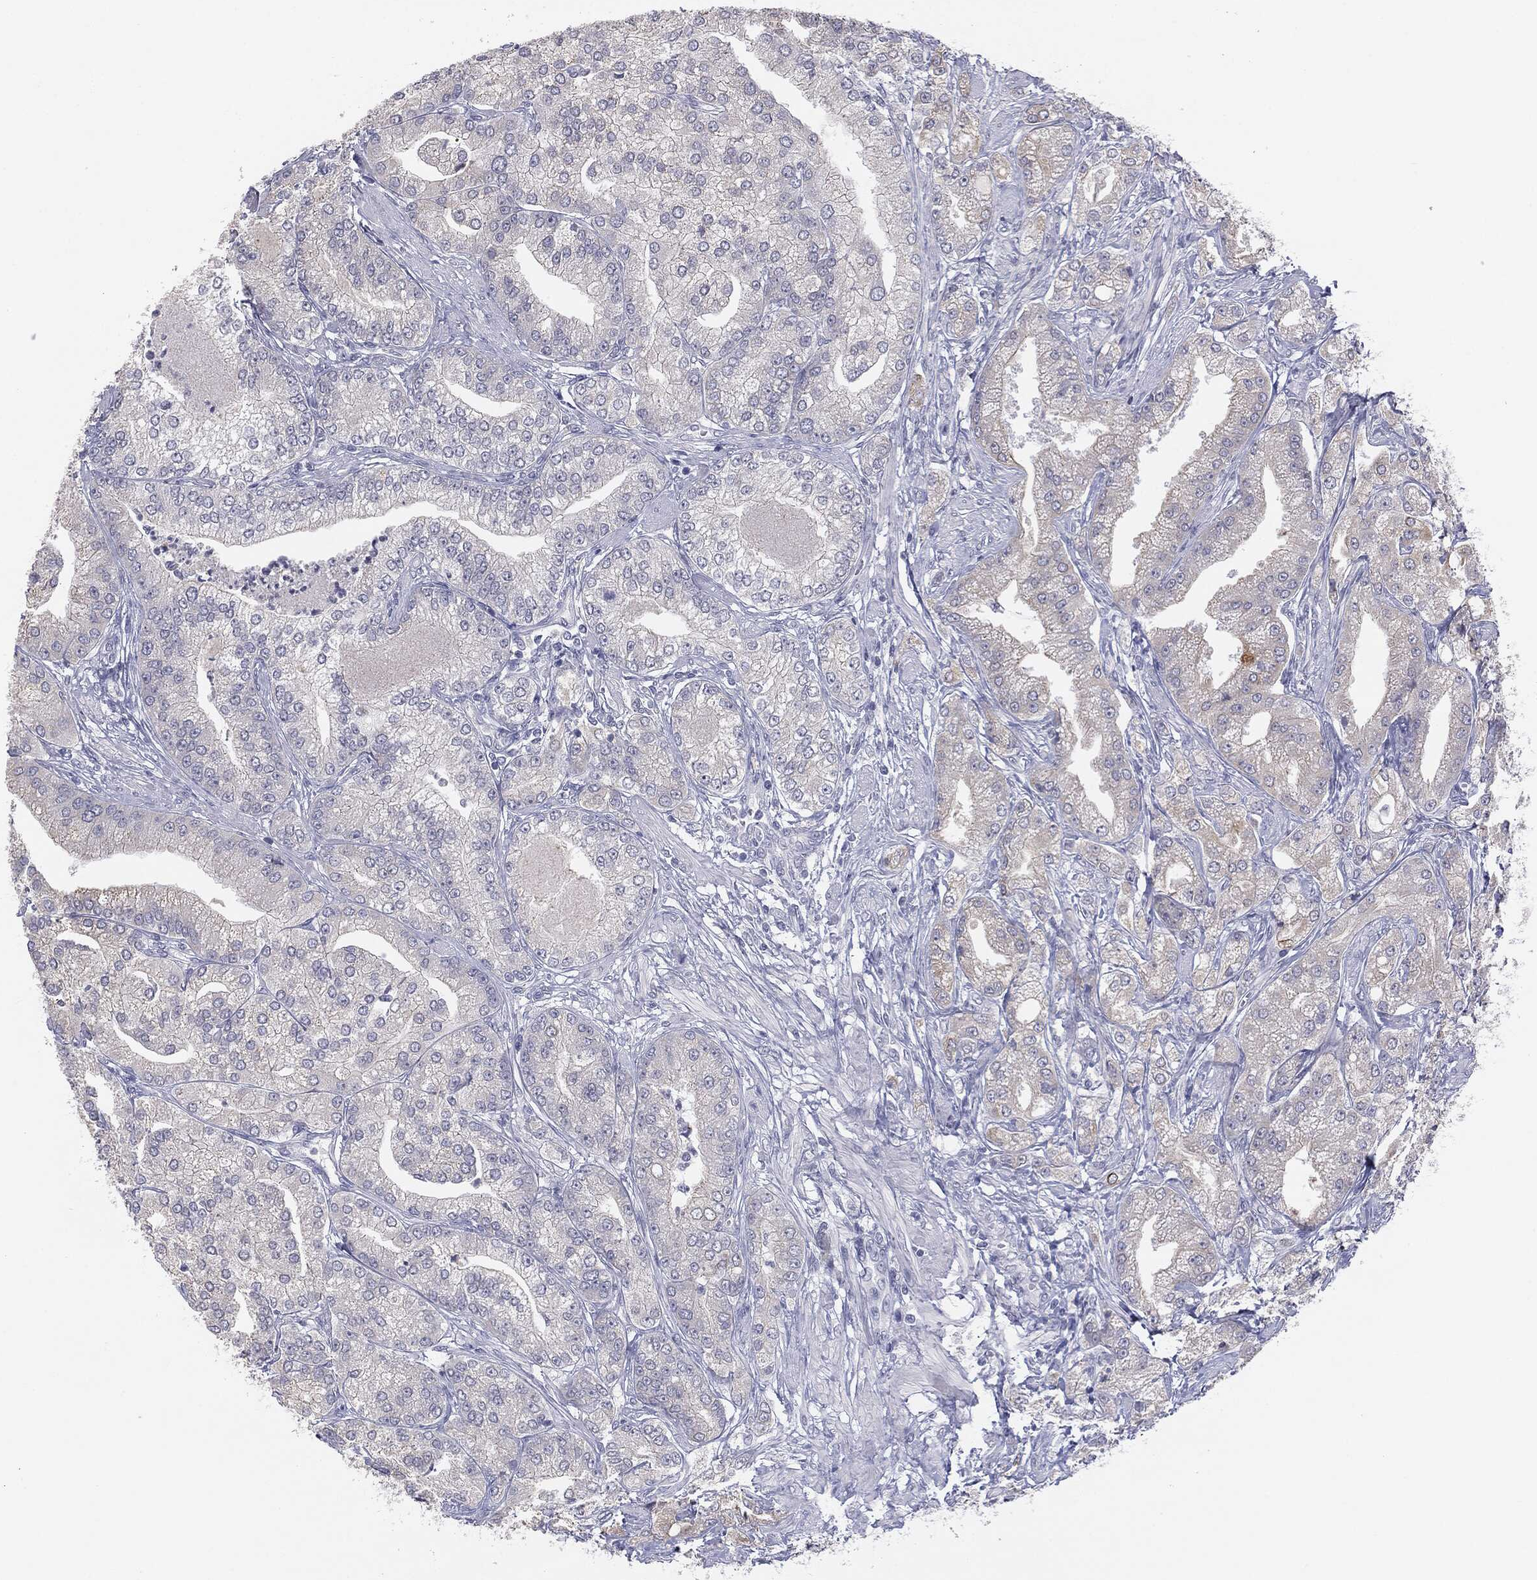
{"staining": {"intensity": "negative", "quantity": "none", "location": "none"}, "tissue": "prostate cancer", "cell_type": "Tumor cells", "image_type": "cancer", "snomed": [{"axis": "morphology", "description": "Adenocarcinoma, High grade"}, {"axis": "topography", "description": "Prostate"}], "caption": "Tumor cells are negative for protein expression in human prostate cancer (high-grade adenocarcinoma).", "gene": "MUC1", "patient": {"sex": "male", "age": 61}}